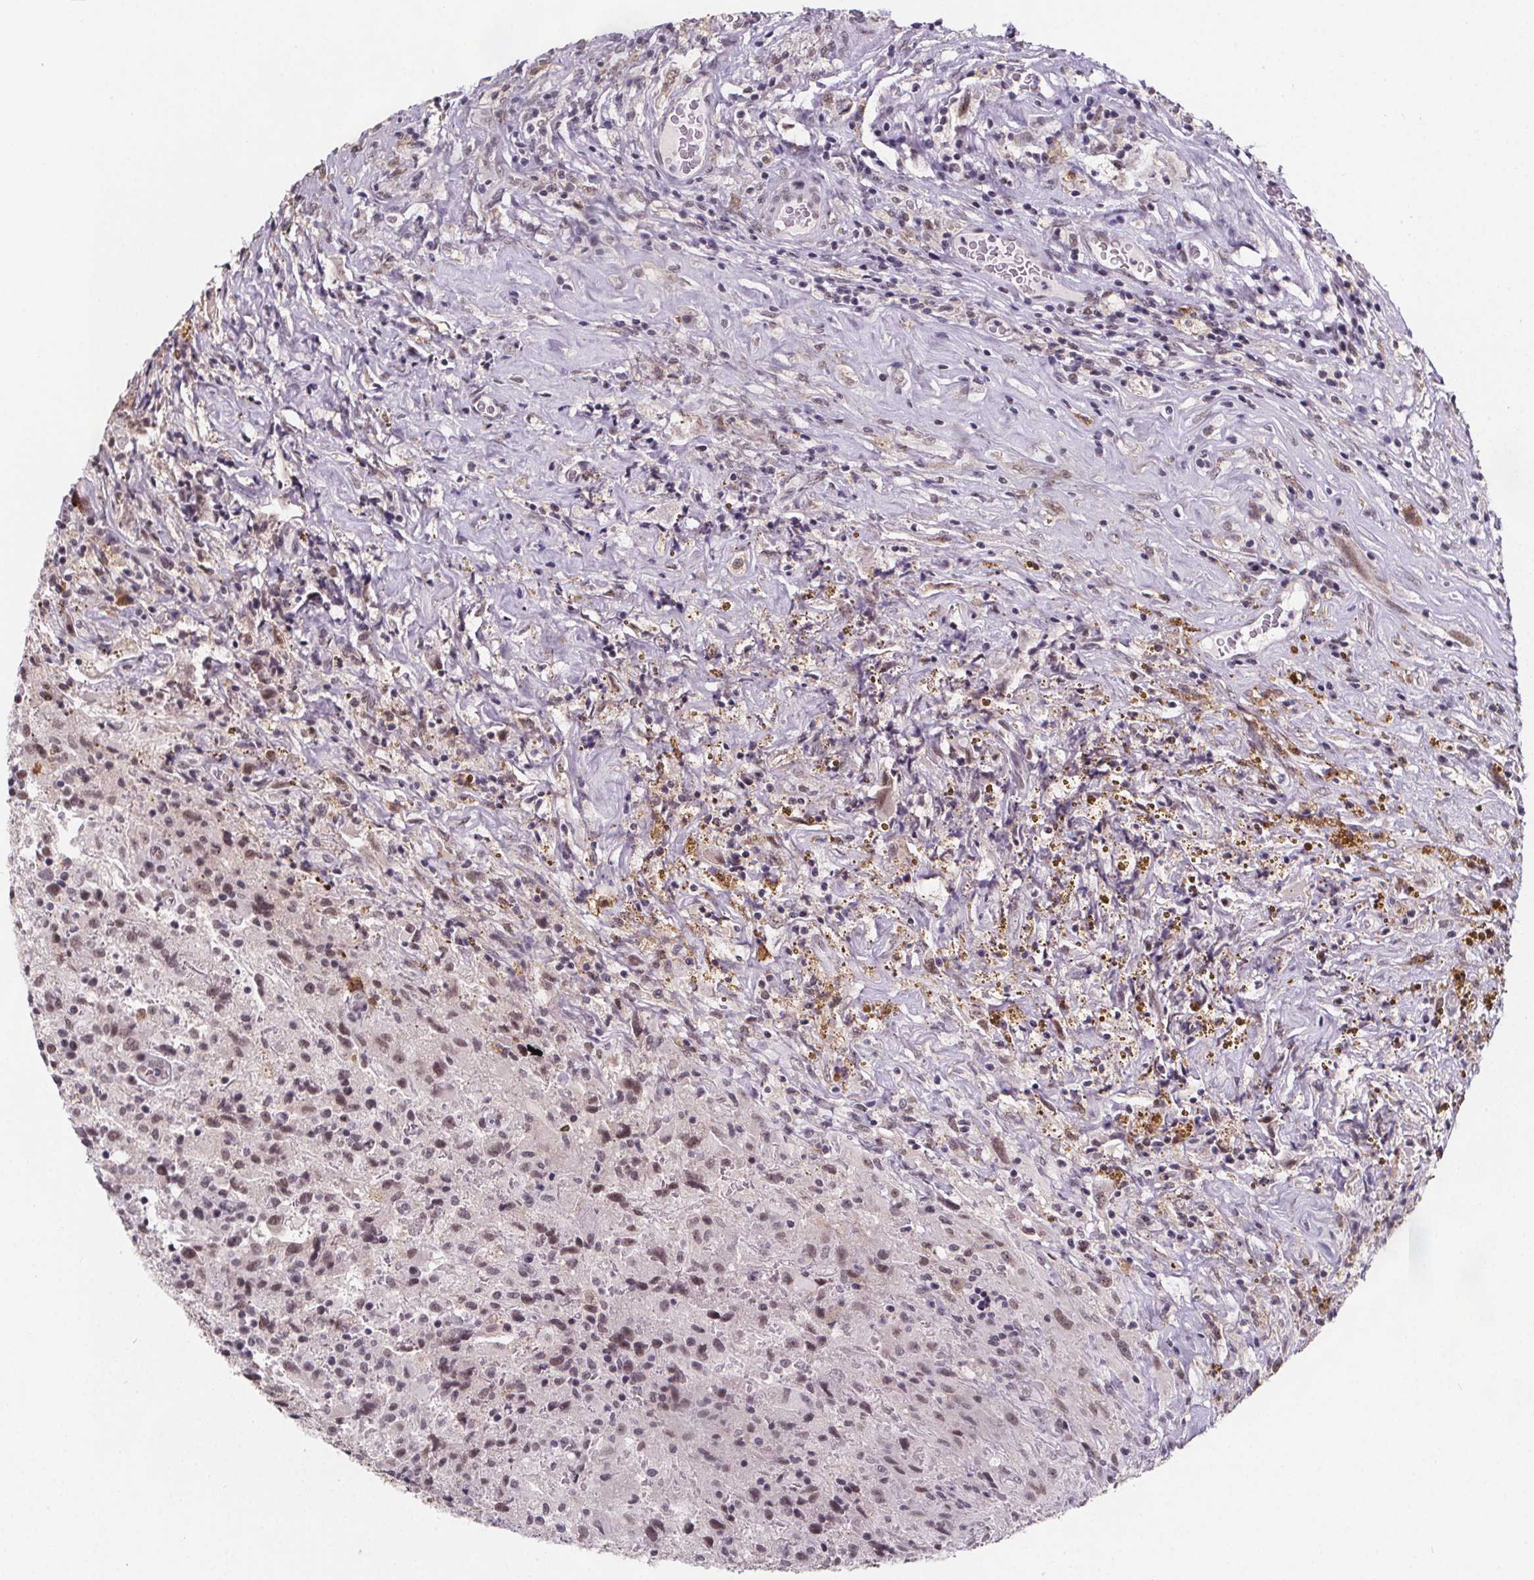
{"staining": {"intensity": "moderate", "quantity": "25%-75%", "location": "nuclear"}, "tissue": "glioma", "cell_type": "Tumor cells", "image_type": "cancer", "snomed": [{"axis": "morphology", "description": "Glioma, malignant, High grade"}, {"axis": "topography", "description": "Brain"}], "caption": "Immunohistochemical staining of human glioma exhibits medium levels of moderate nuclear protein expression in approximately 25%-75% of tumor cells.", "gene": "ZNF572", "patient": {"sex": "male", "age": 68}}